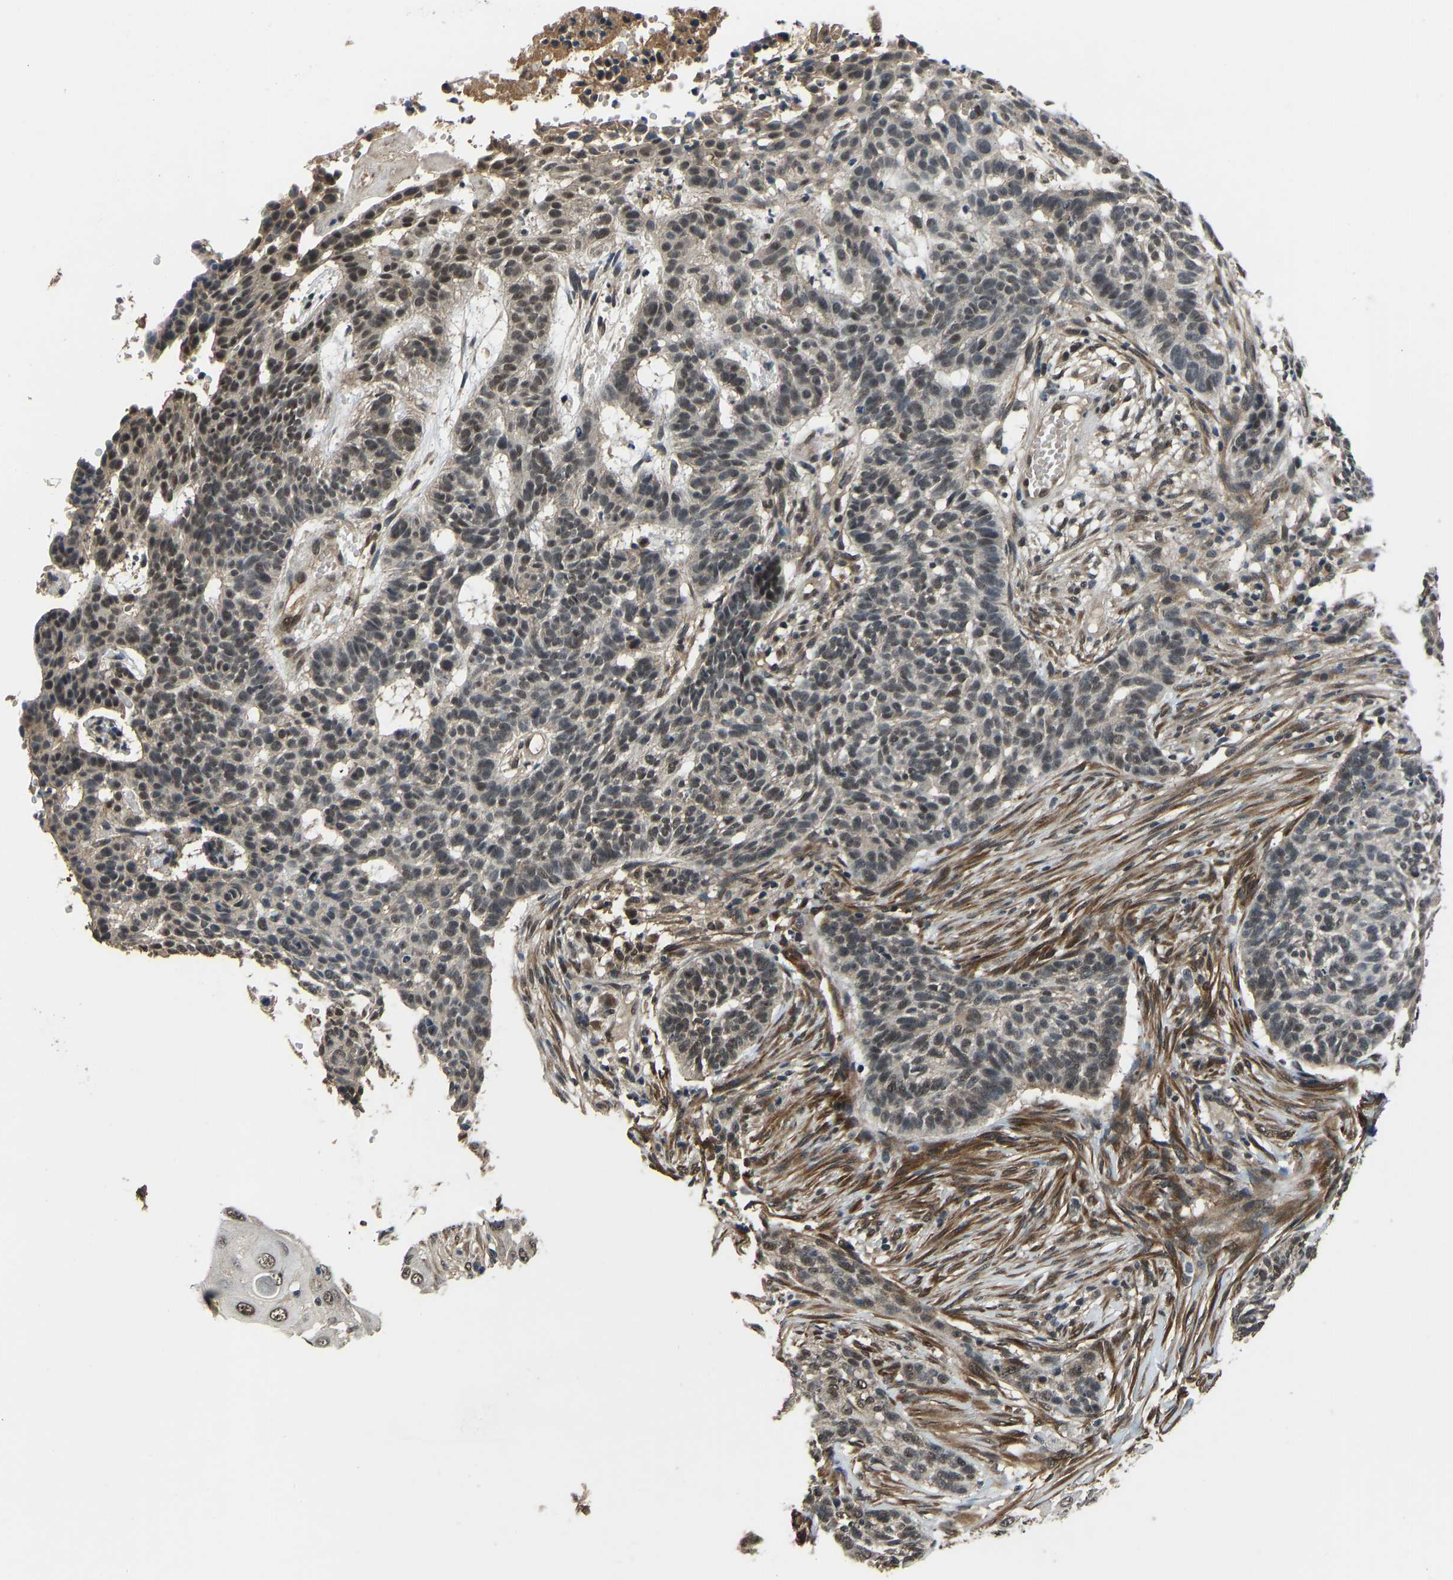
{"staining": {"intensity": "moderate", "quantity": "25%-75%", "location": "nuclear"}, "tissue": "skin cancer", "cell_type": "Tumor cells", "image_type": "cancer", "snomed": [{"axis": "morphology", "description": "Basal cell carcinoma"}, {"axis": "topography", "description": "Skin"}], "caption": "DAB immunohistochemical staining of human skin basal cell carcinoma reveals moderate nuclear protein positivity in about 25%-75% of tumor cells.", "gene": "TOX4", "patient": {"sex": "male", "age": 85}}